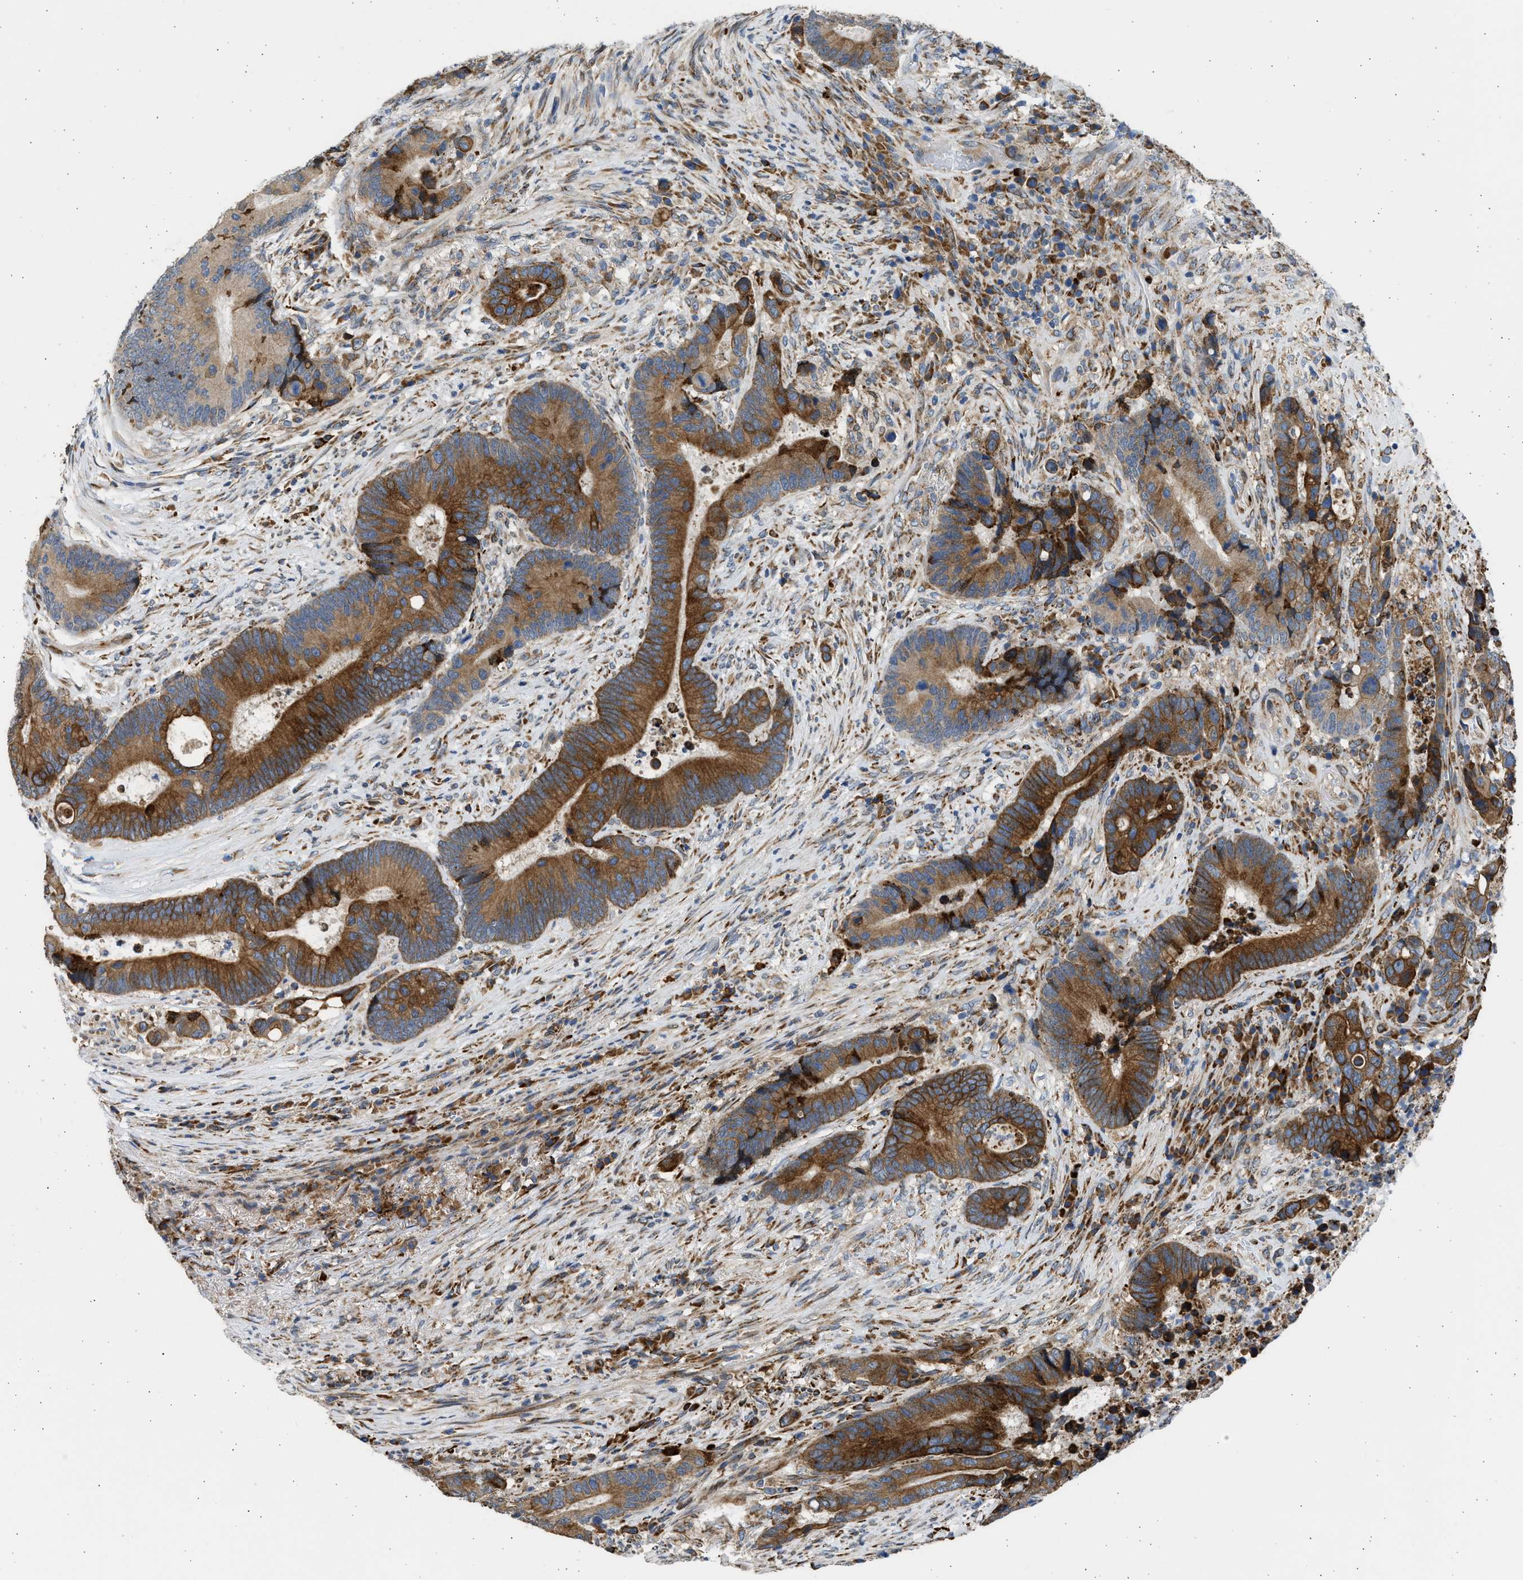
{"staining": {"intensity": "strong", "quantity": ">75%", "location": "cytoplasmic/membranous"}, "tissue": "colorectal cancer", "cell_type": "Tumor cells", "image_type": "cancer", "snomed": [{"axis": "morphology", "description": "Adenocarcinoma, NOS"}, {"axis": "topography", "description": "Rectum"}], "caption": "DAB (3,3'-diaminobenzidine) immunohistochemical staining of human adenocarcinoma (colorectal) demonstrates strong cytoplasmic/membranous protein expression in about >75% of tumor cells.", "gene": "PLD2", "patient": {"sex": "female", "age": 89}}